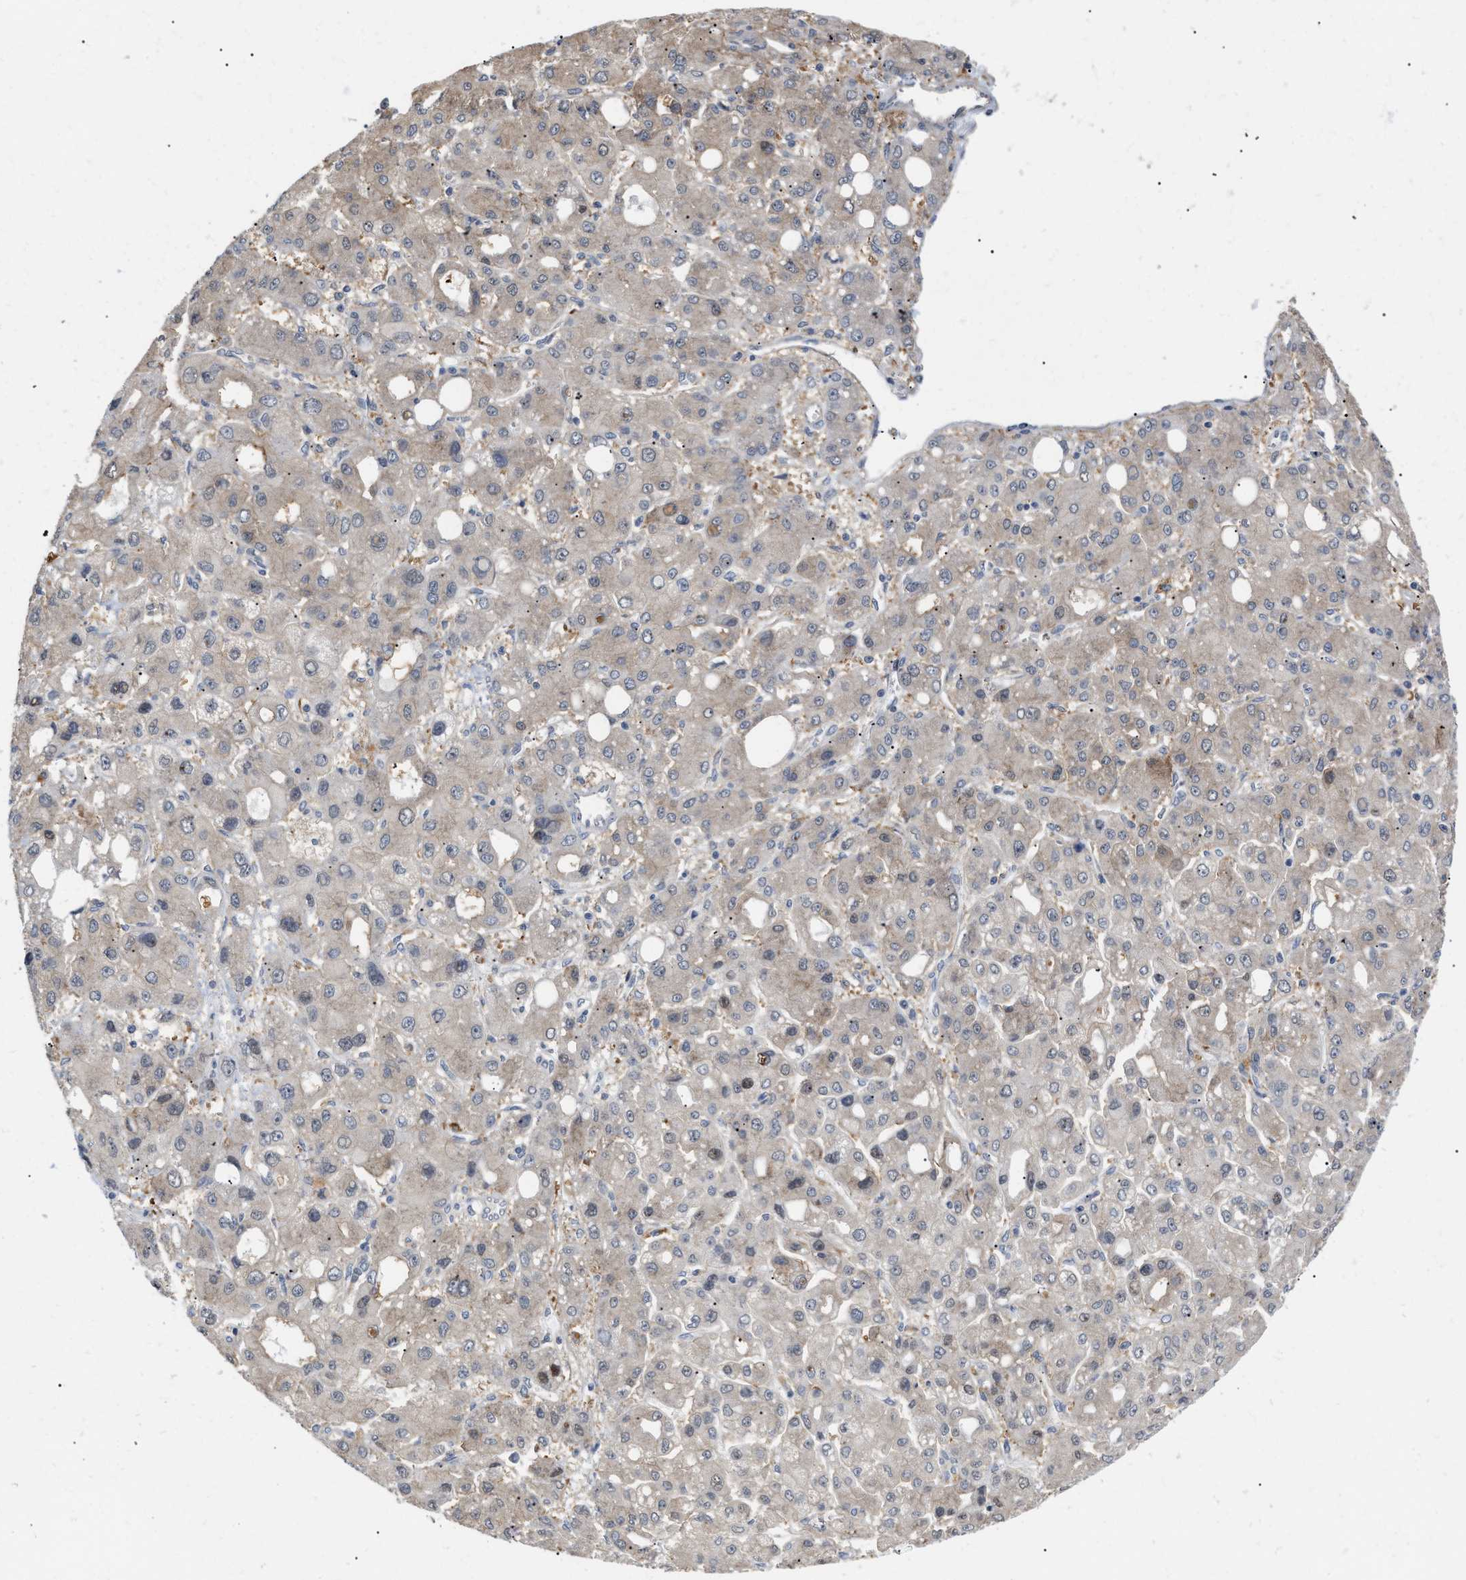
{"staining": {"intensity": "weak", "quantity": ">75%", "location": "cytoplasmic/membranous"}, "tissue": "liver cancer", "cell_type": "Tumor cells", "image_type": "cancer", "snomed": [{"axis": "morphology", "description": "Carcinoma, Hepatocellular, NOS"}, {"axis": "topography", "description": "Liver"}], "caption": "An image of human liver hepatocellular carcinoma stained for a protein displays weak cytoplasmic/membranous brown staining in tumor cells.", "gene": "CSNK1A1", "patient": {"sex": "male", "age": 55}}